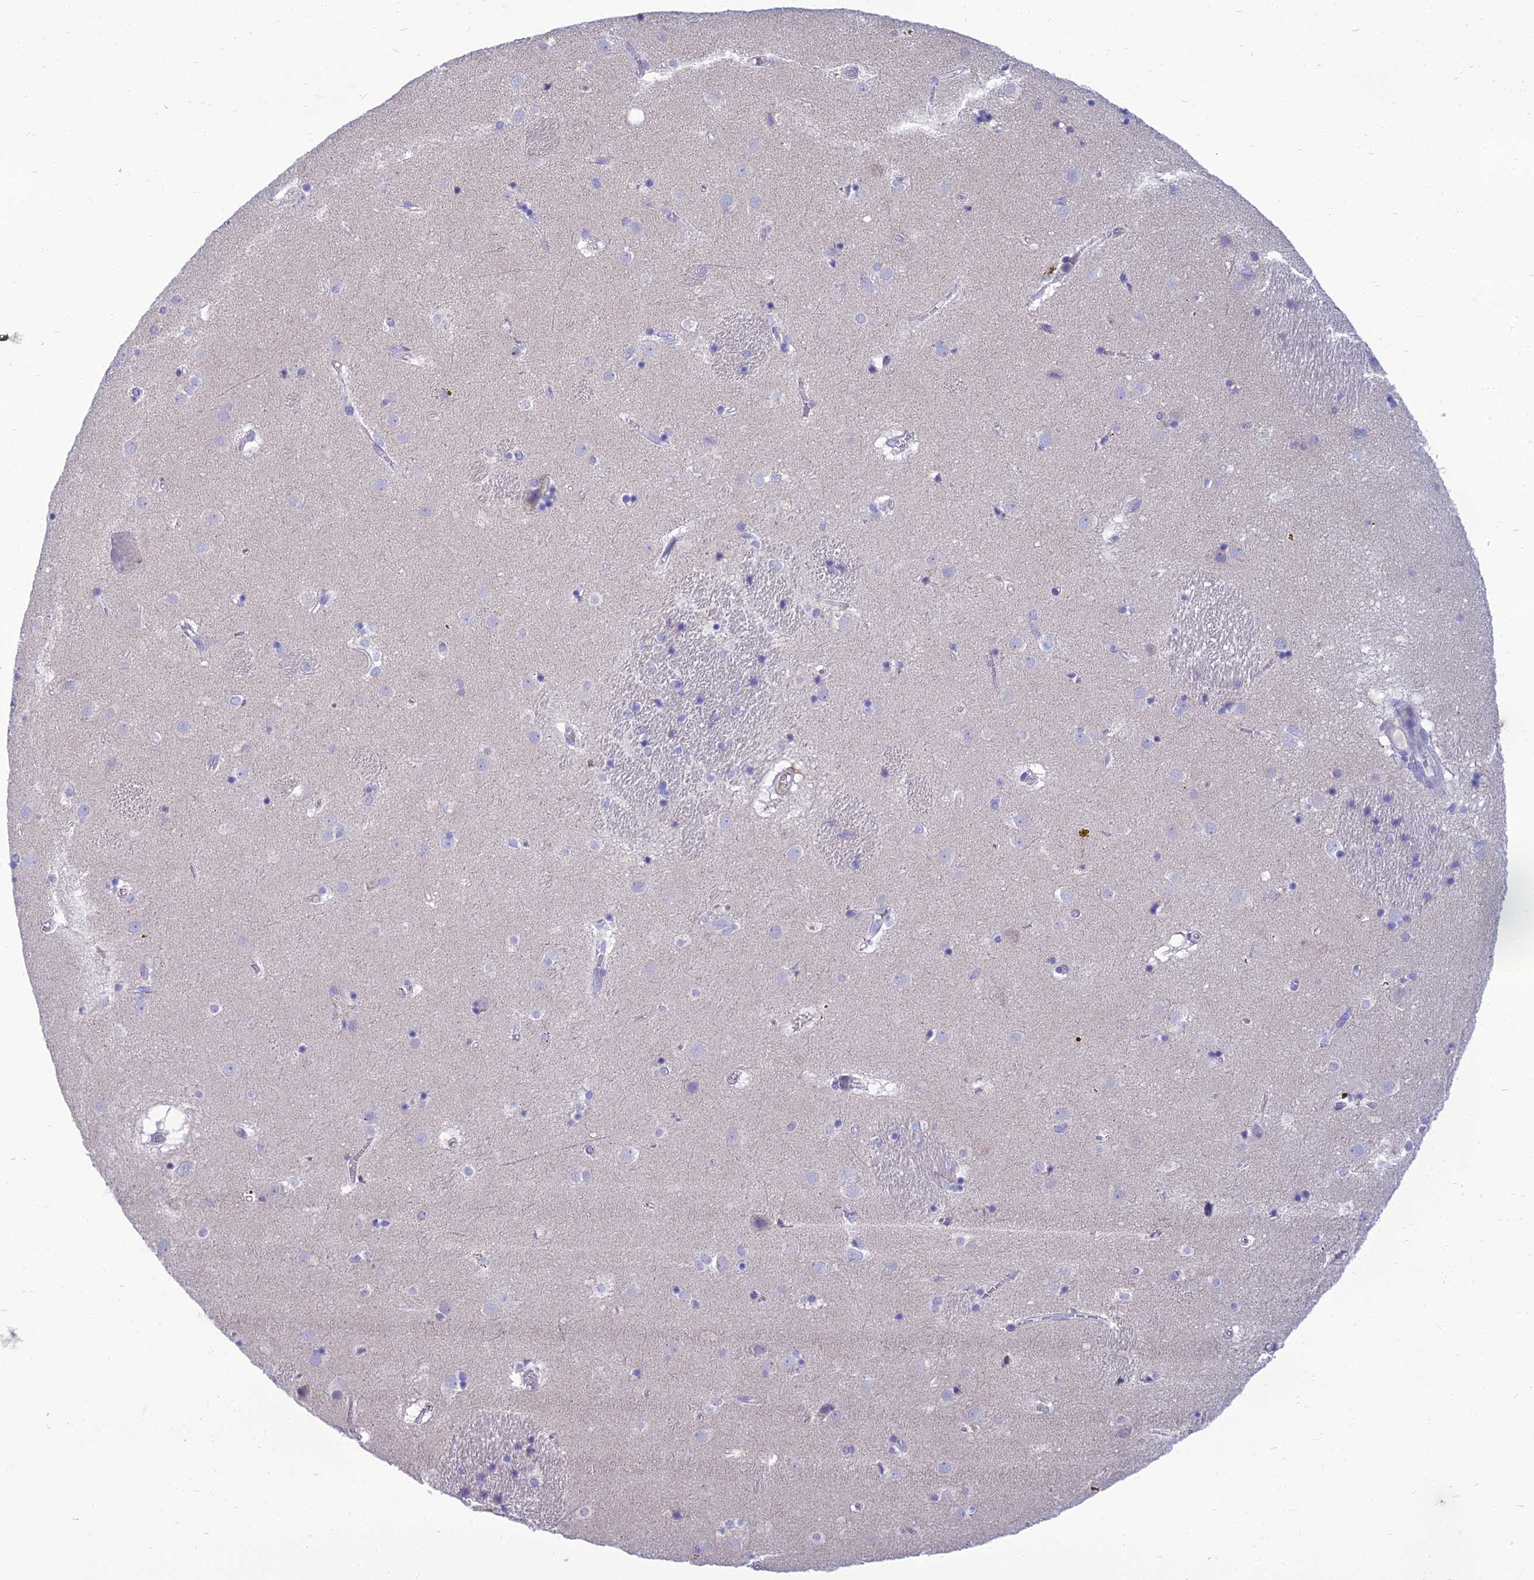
{"staining": {"intensity": "negative", "quantity": "none", "location": "none"}, "tissue": "caudate", "cell_type": "Glial cells", "image_type": "normal", "snomed": [{"axis": "morphology", "description": "Normal tissue, NOS"}, {"axis": "topography", "description": "Lateral ventricle wall"}], "caption": "A micrograph of caudate stained for a protein displays no brown staining in glial cells. The staining is performed using DAB brown chromogen with nuclei counter-stained in using hematoxylin.", "gene": "SPTLC3", "patient": {"sex": "male", "age": 70}}